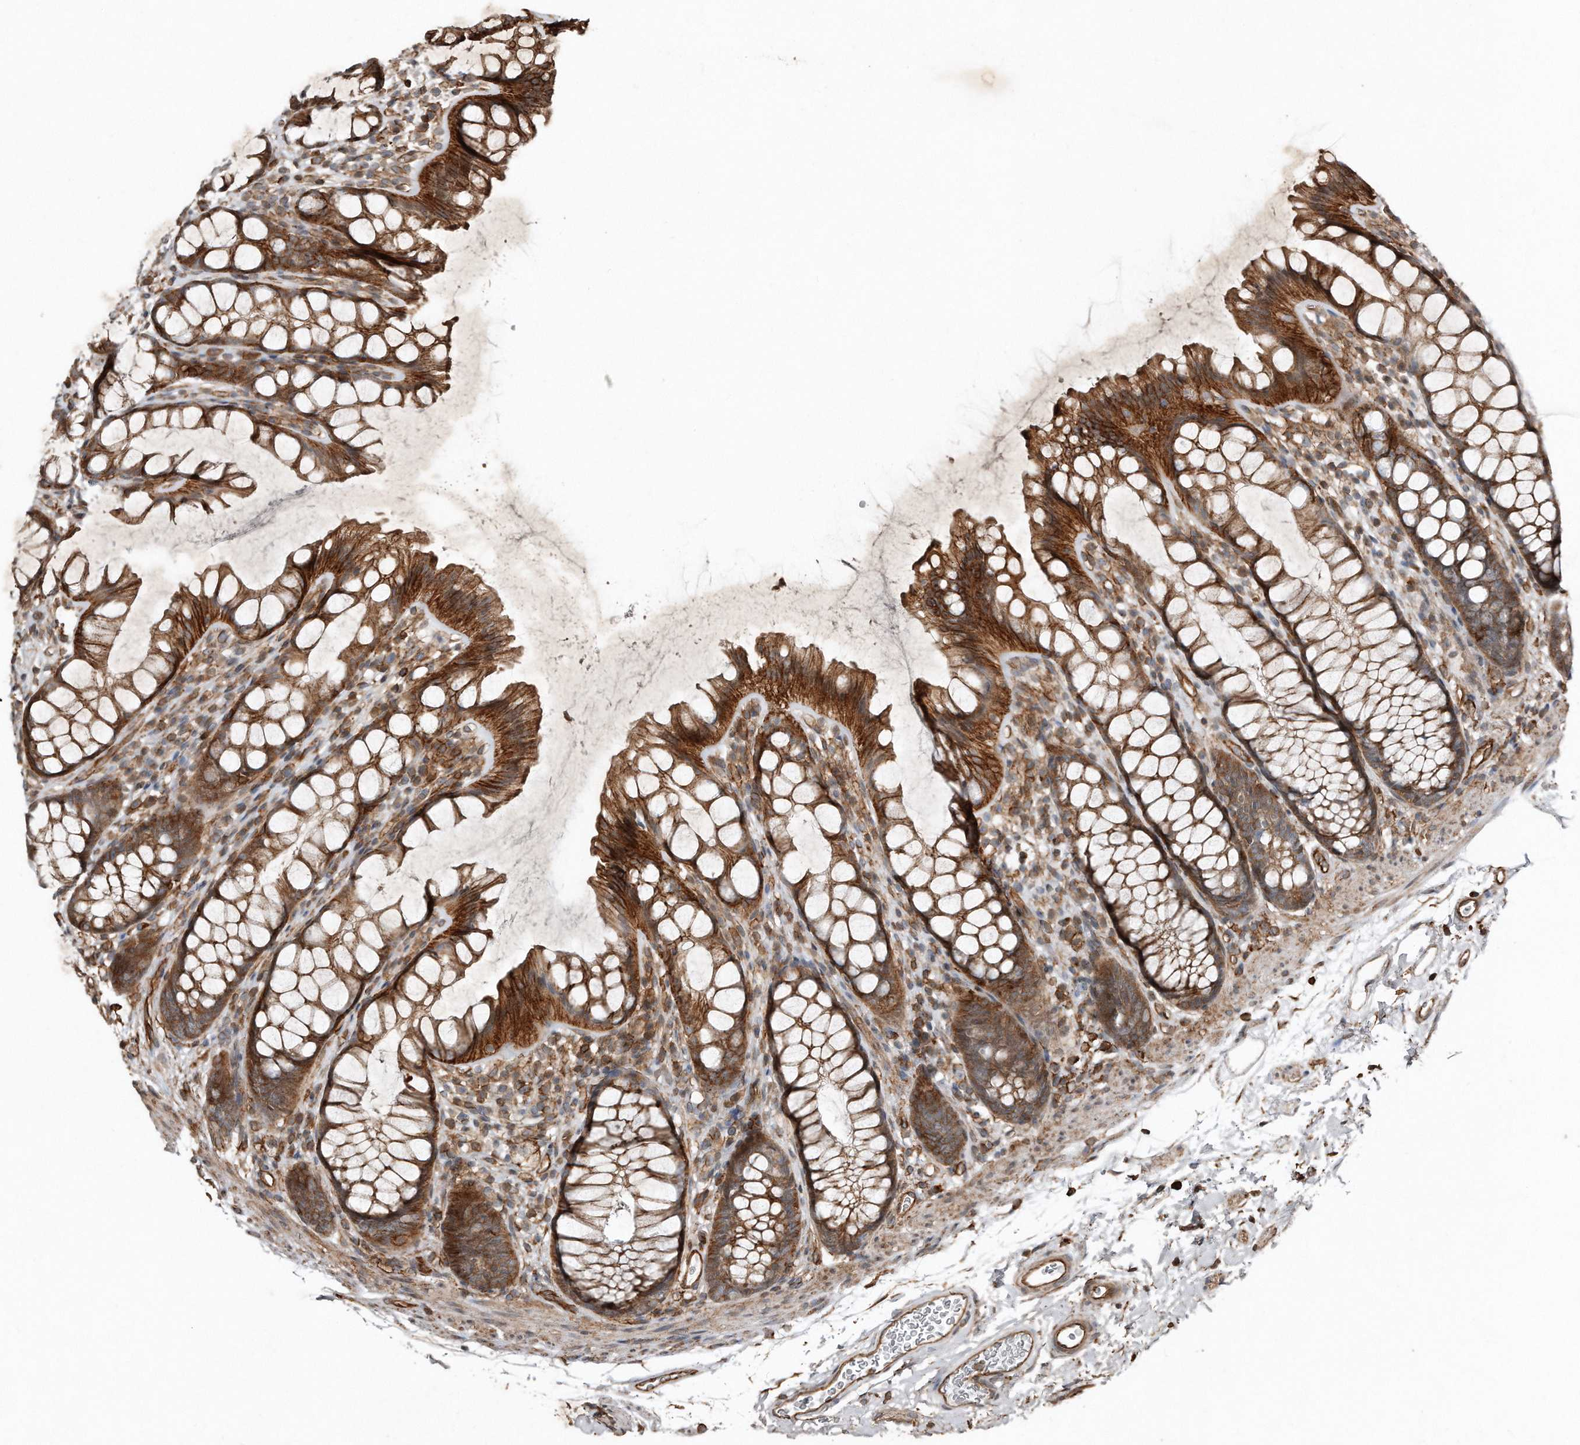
{"staining": {"intensity": "strong", "quantity": ">75%", "location": "cytoplasmic/membranous"}, "tissue": "rectum", "cell_type": "Glandular cells", "image_type": "normal", "snomed": [{"axis": "morphology", "description": "Normal tissue, NOS"}, {"axis": "topography", "description": "Rectum"}], "caption": "About >75% of glandular cells in unremarkable human rectum display strong cytoplasmic/membranous protein positivity as visualized by brown immunohistochemical staining.", "gene": "SNAP47", "patient": {"sex": "female", "age": 65}}